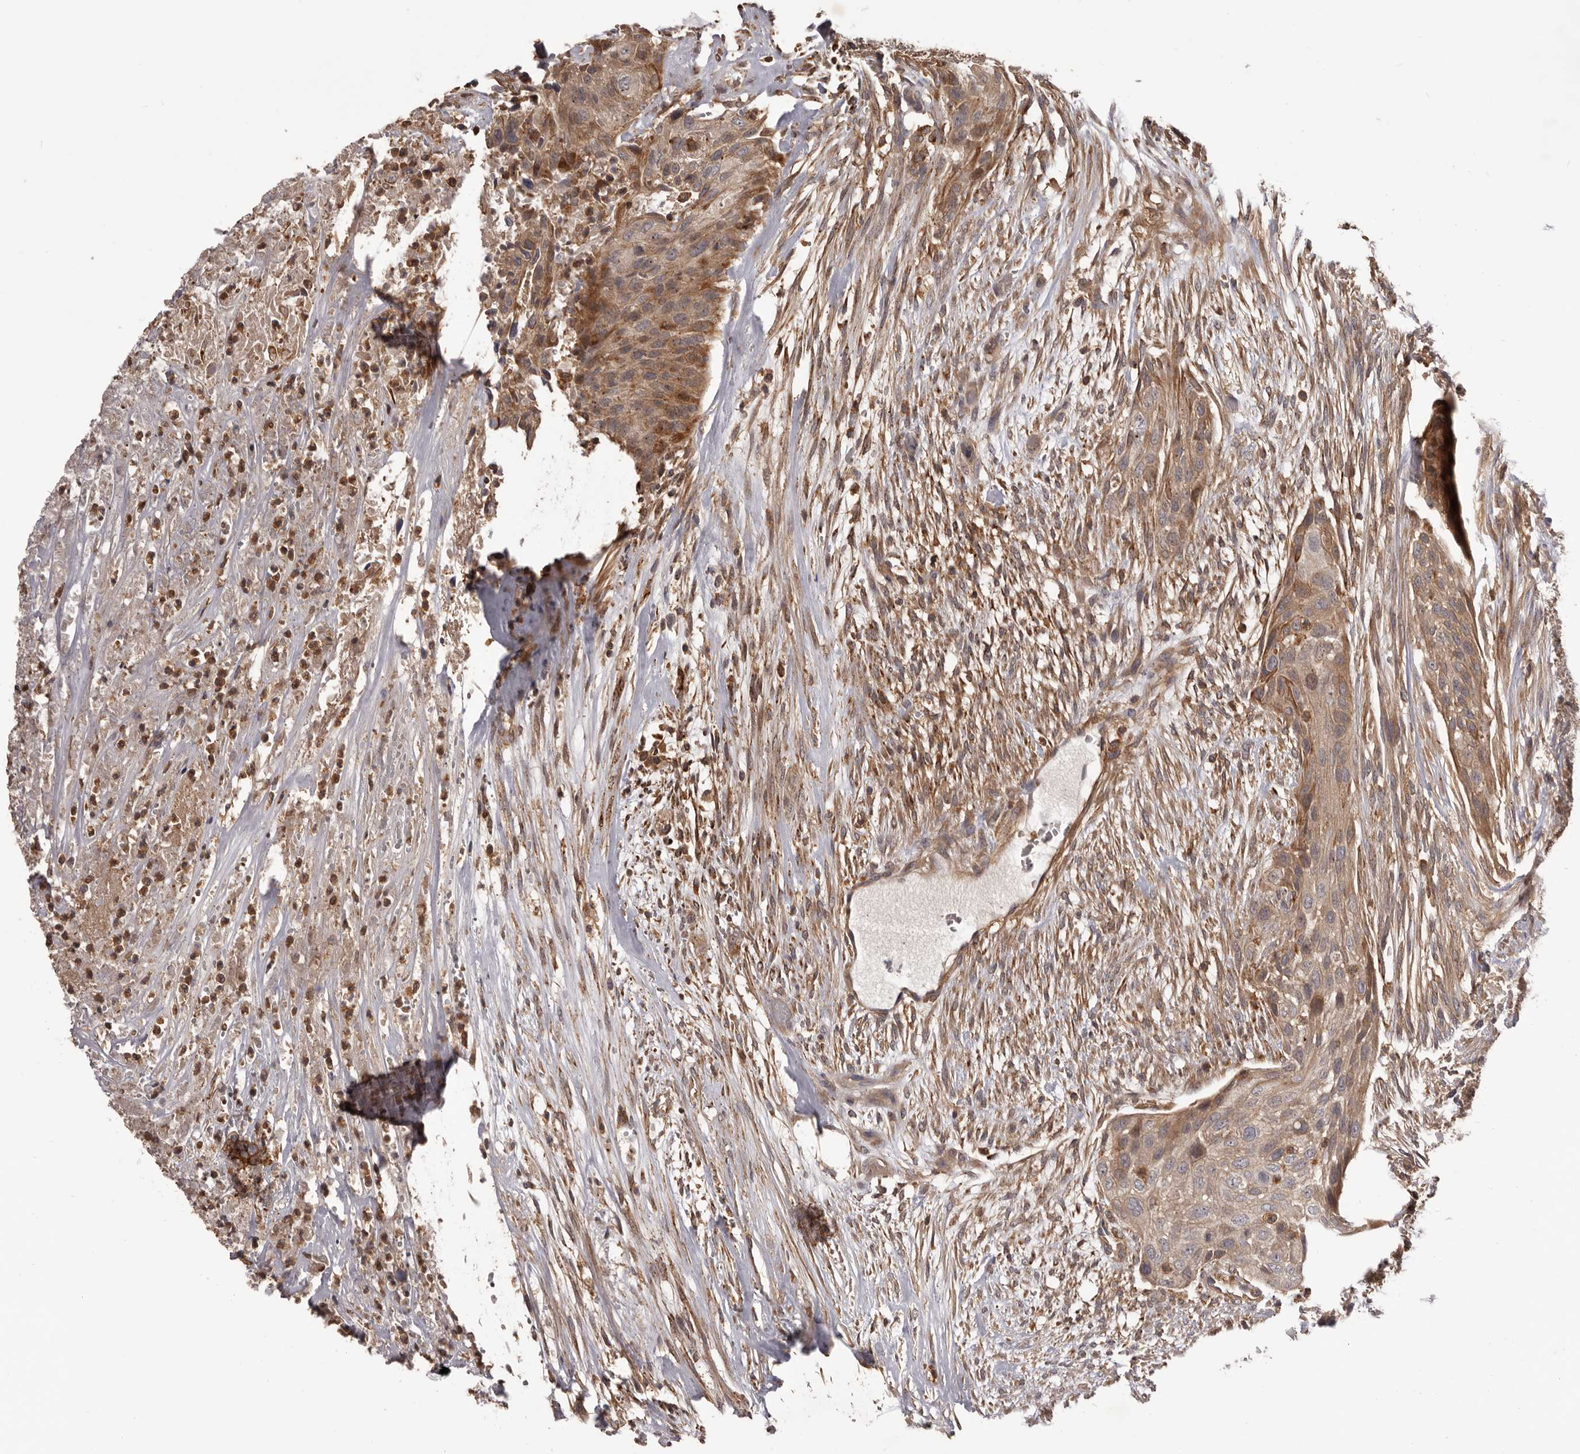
{"staining": {"intensity": "moderate", "quantity": ">75%", "location": "cytoplasmic/membranous"}, "tissue": "urothelial cancer", "cell_type": "Tumor cells", "image_type": "cancer", "snomed": [{"axis": "morphology", "description": "Urothelial carcinoma, High grade"}, {"axis": "topography", "description": "Urinary bladder"}], "caption": "Immunohistochemistry (DAB) staining of urothelial carcinoma (high-grade) reveals moderate cytoplasmic/membranous protein staining in about >75% of tumor cells.", "gene": "GLIPR2", "patient": {"sex": "male", "age": 35}}